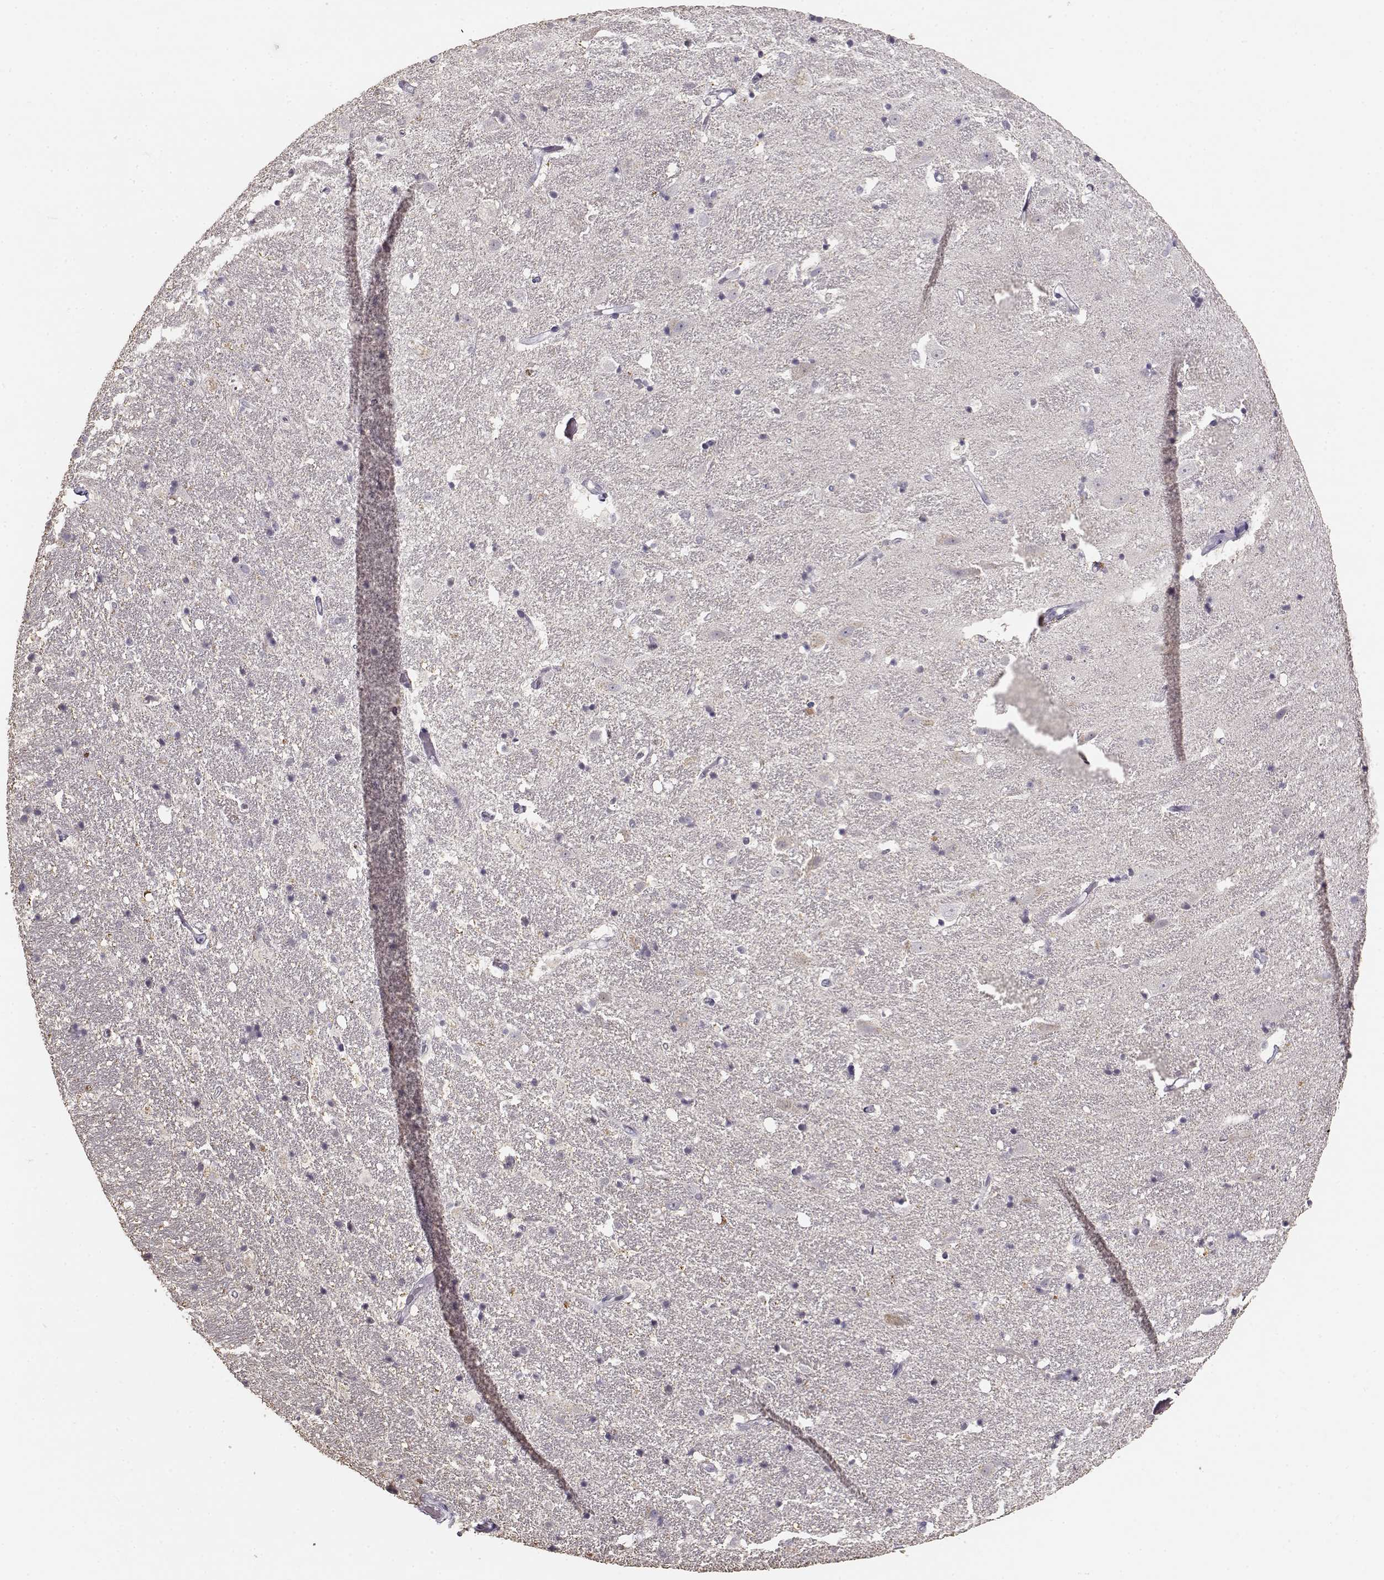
{"staining": {"intensity": "negative", "quantity": "none", "location": "none"}, "tissue": "hippocampus", "cell_type": "Glial cells", "image_type": "normal", "snomed": [{"axis": "morphology", "description": "Normal tissue, NOS"}, {"axis": "topography", "description": "Hippocampus"}], "caption": "The IHC image has no significant expression in glial cells of hippocampus. (Stains: DAB immunohistochemistry with hematoxylin counter stain, Microscopy: brightfield microscopy at high magnification).", "gene": "UROC1", "patient": {"sex": "male", "age": 49}}